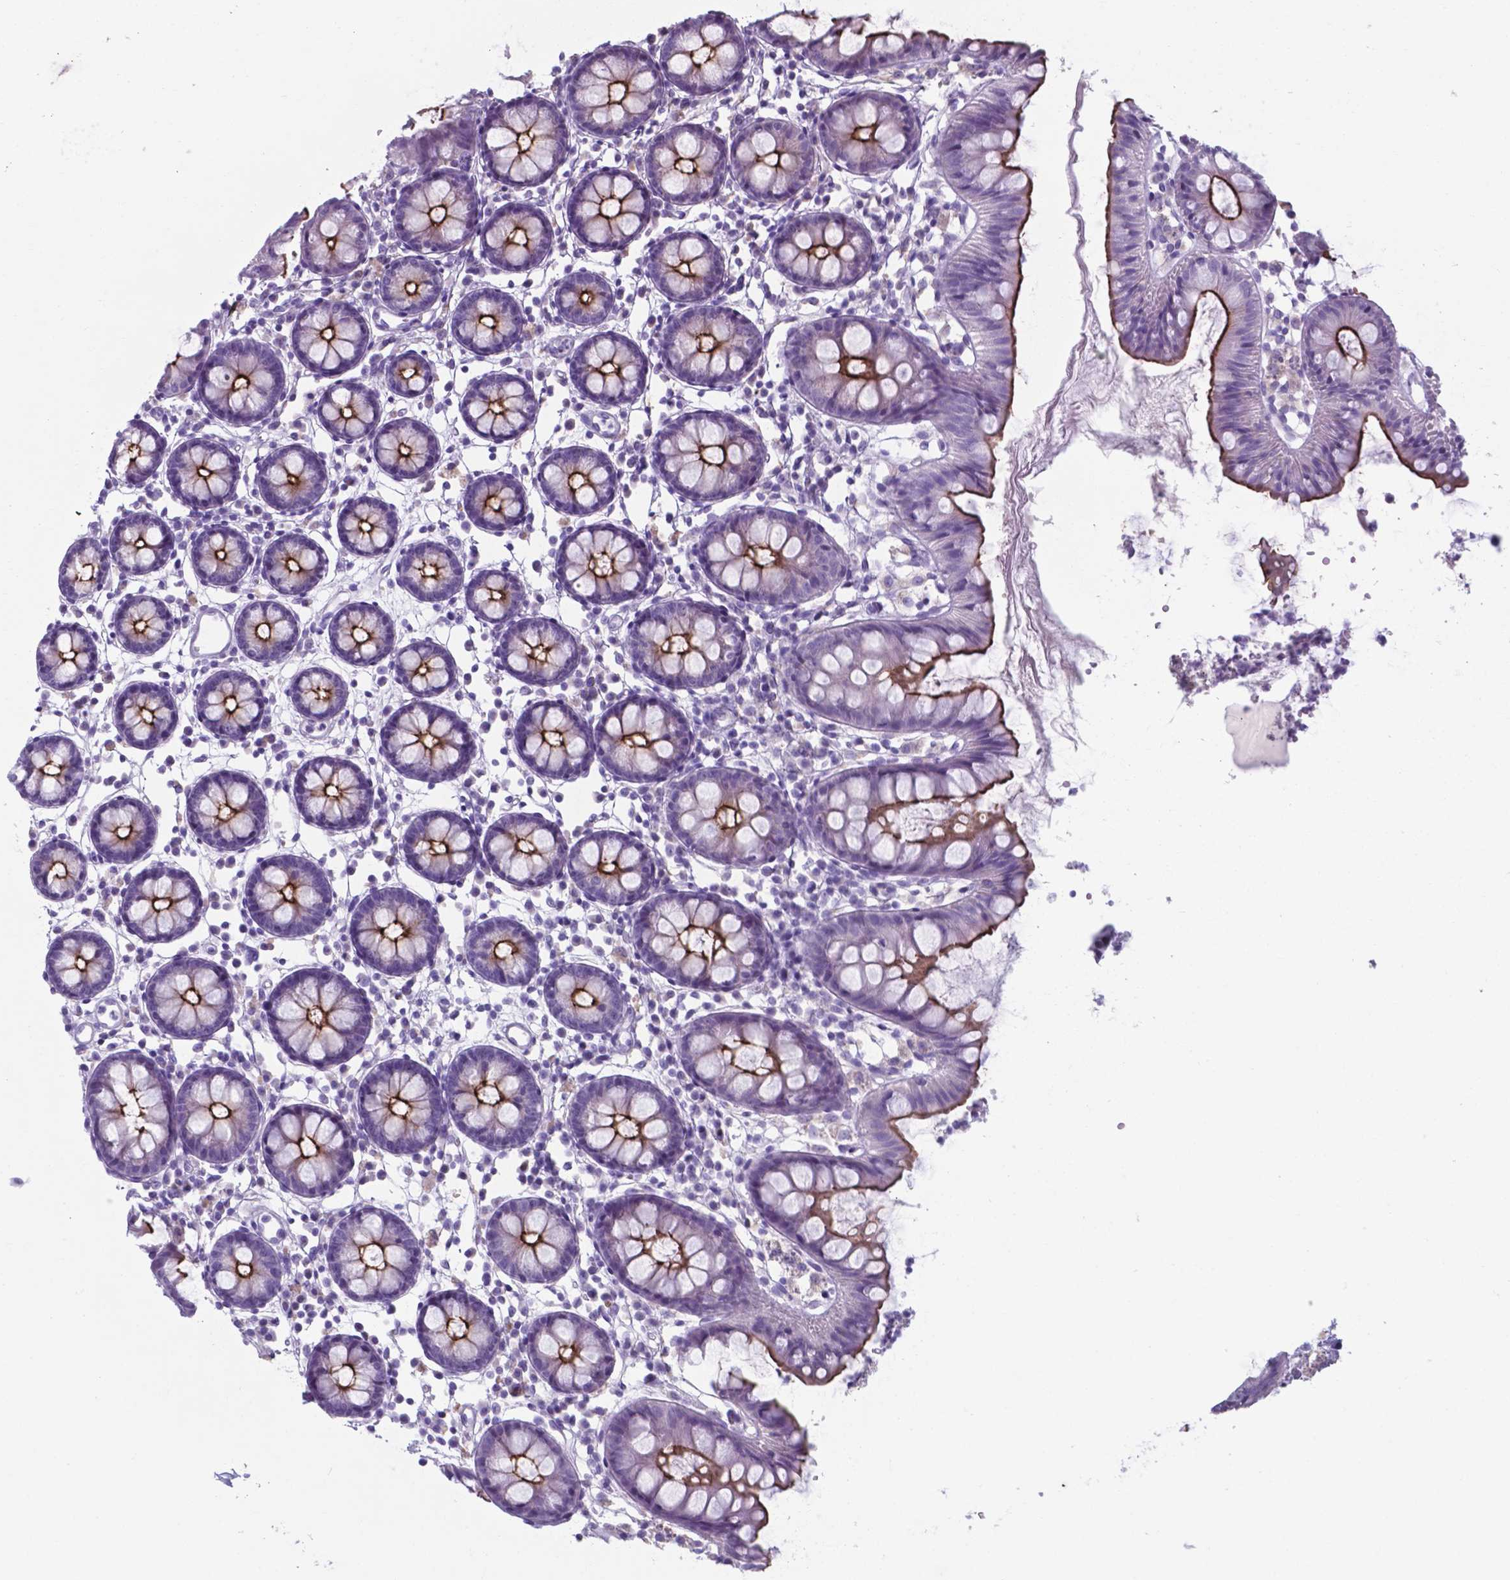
{"staining": {"intensity": "negative", "quantity": "none", "location": "none"}, "tissue": "colon", "cell_type": "Endothelial cells", "image_type": "normal", "snomed": [{"axis": "morphology", "description": "Normal tissue, NOS"}, {"axis": "topography", "description": "Colon"}], "caption": "A high-resolution micrograph shows immunohistochemistry staining of normal colon, which displays no significant expression in endothelial cells.", "gene": "AP5B1", "patient": {"sex": "female", "age": 84}}